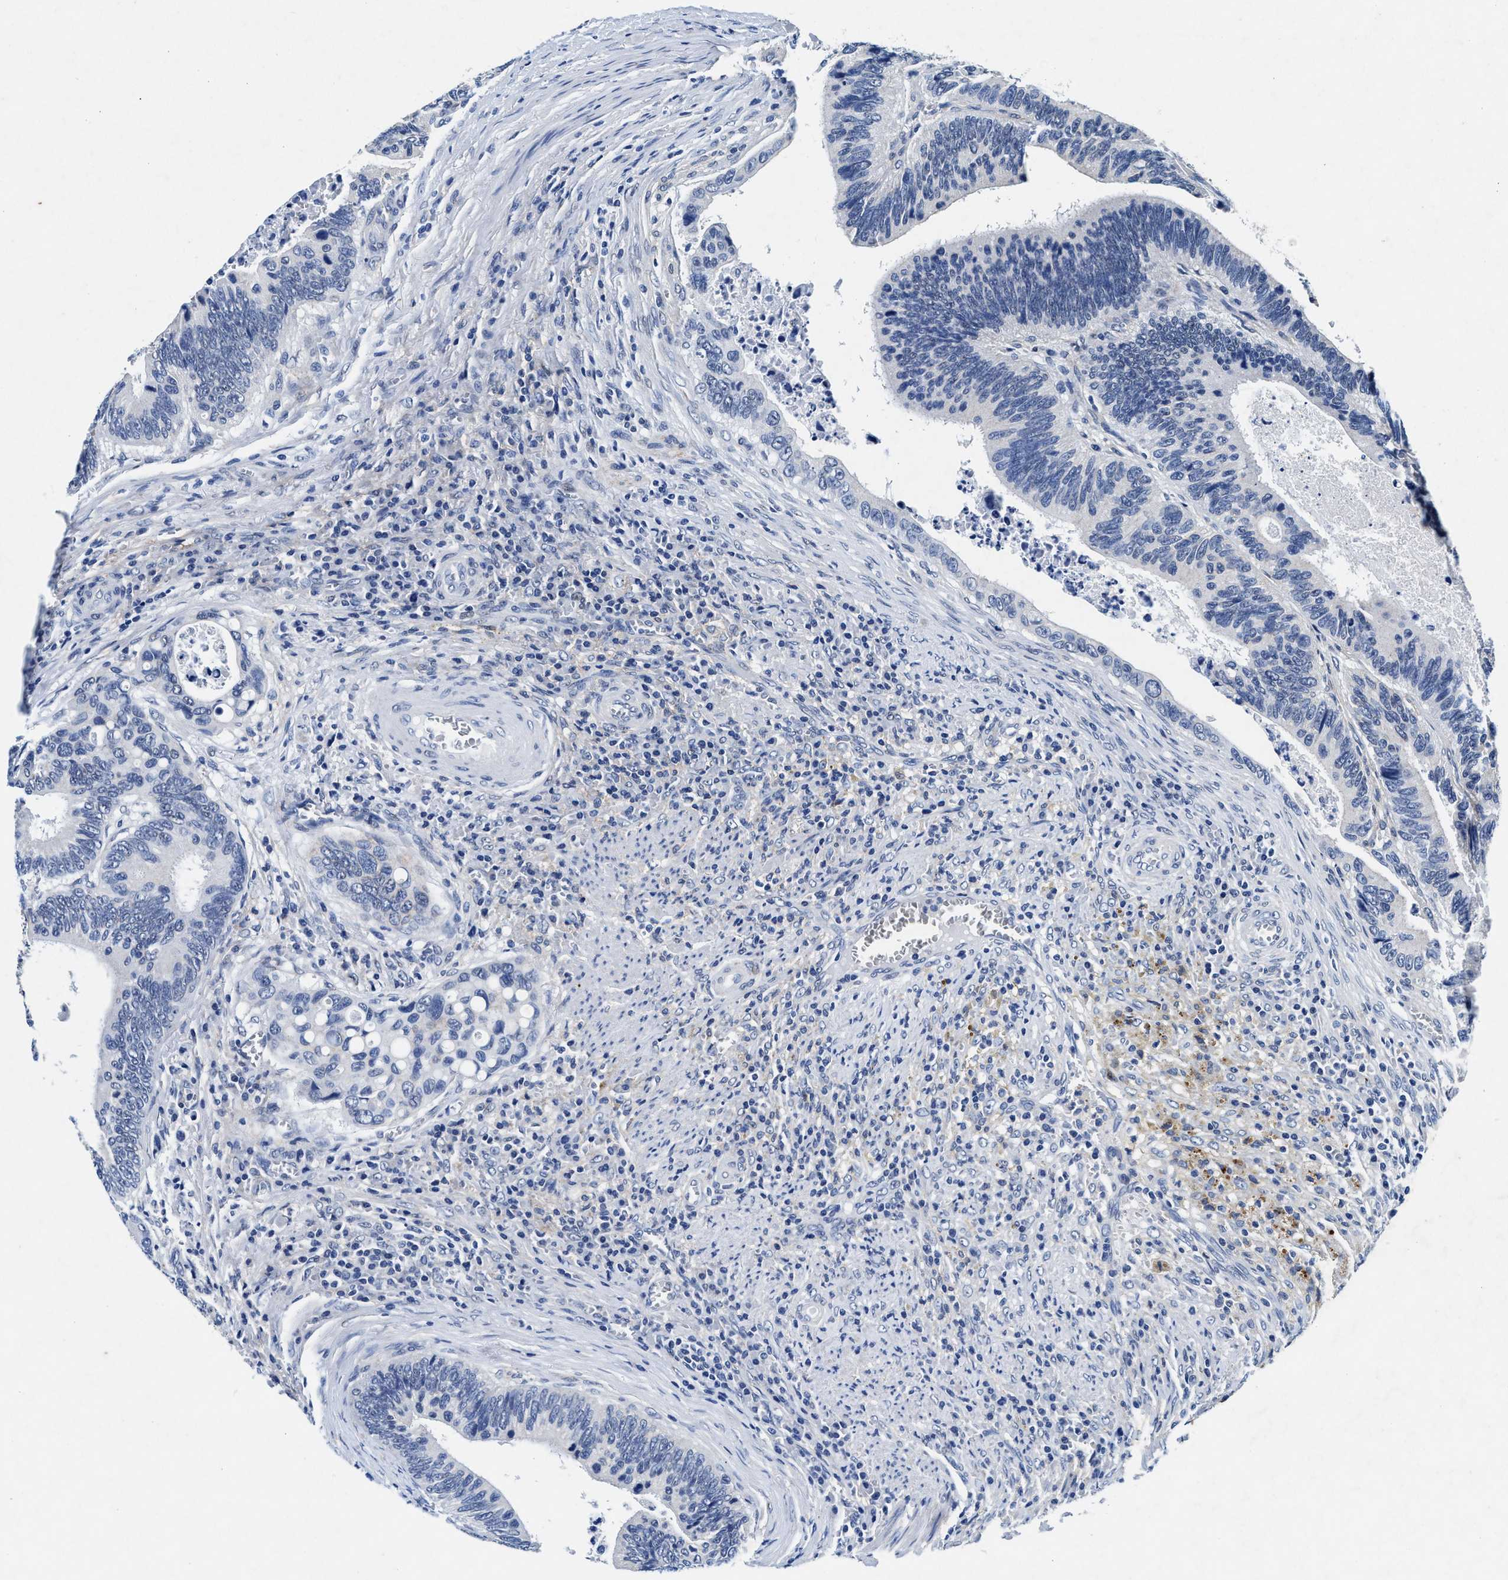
{"staining": {"intensity": "negative", "quantity": "none", "location": "none"}, "tissue": "colorectal cancer", "cell_type": "Tumor cells", "image_type": "cancer", "snomed": [{"axis": "morphology", "description": "Inflammation, NOS"}, {"axis": "morphology", "description": "Adenocarcinoma, NOS"}, {"axis": "topography", "description": "Colon"}], "caption": "DAB (3,3'-diaminobenzidine) immunohistochemical staining of human colorectal cancer (adenocarcinoma) shows no significant expression in tumor cells.", "gene": "SLC8A1", "patient": {"sex": "male", "age": 72}}